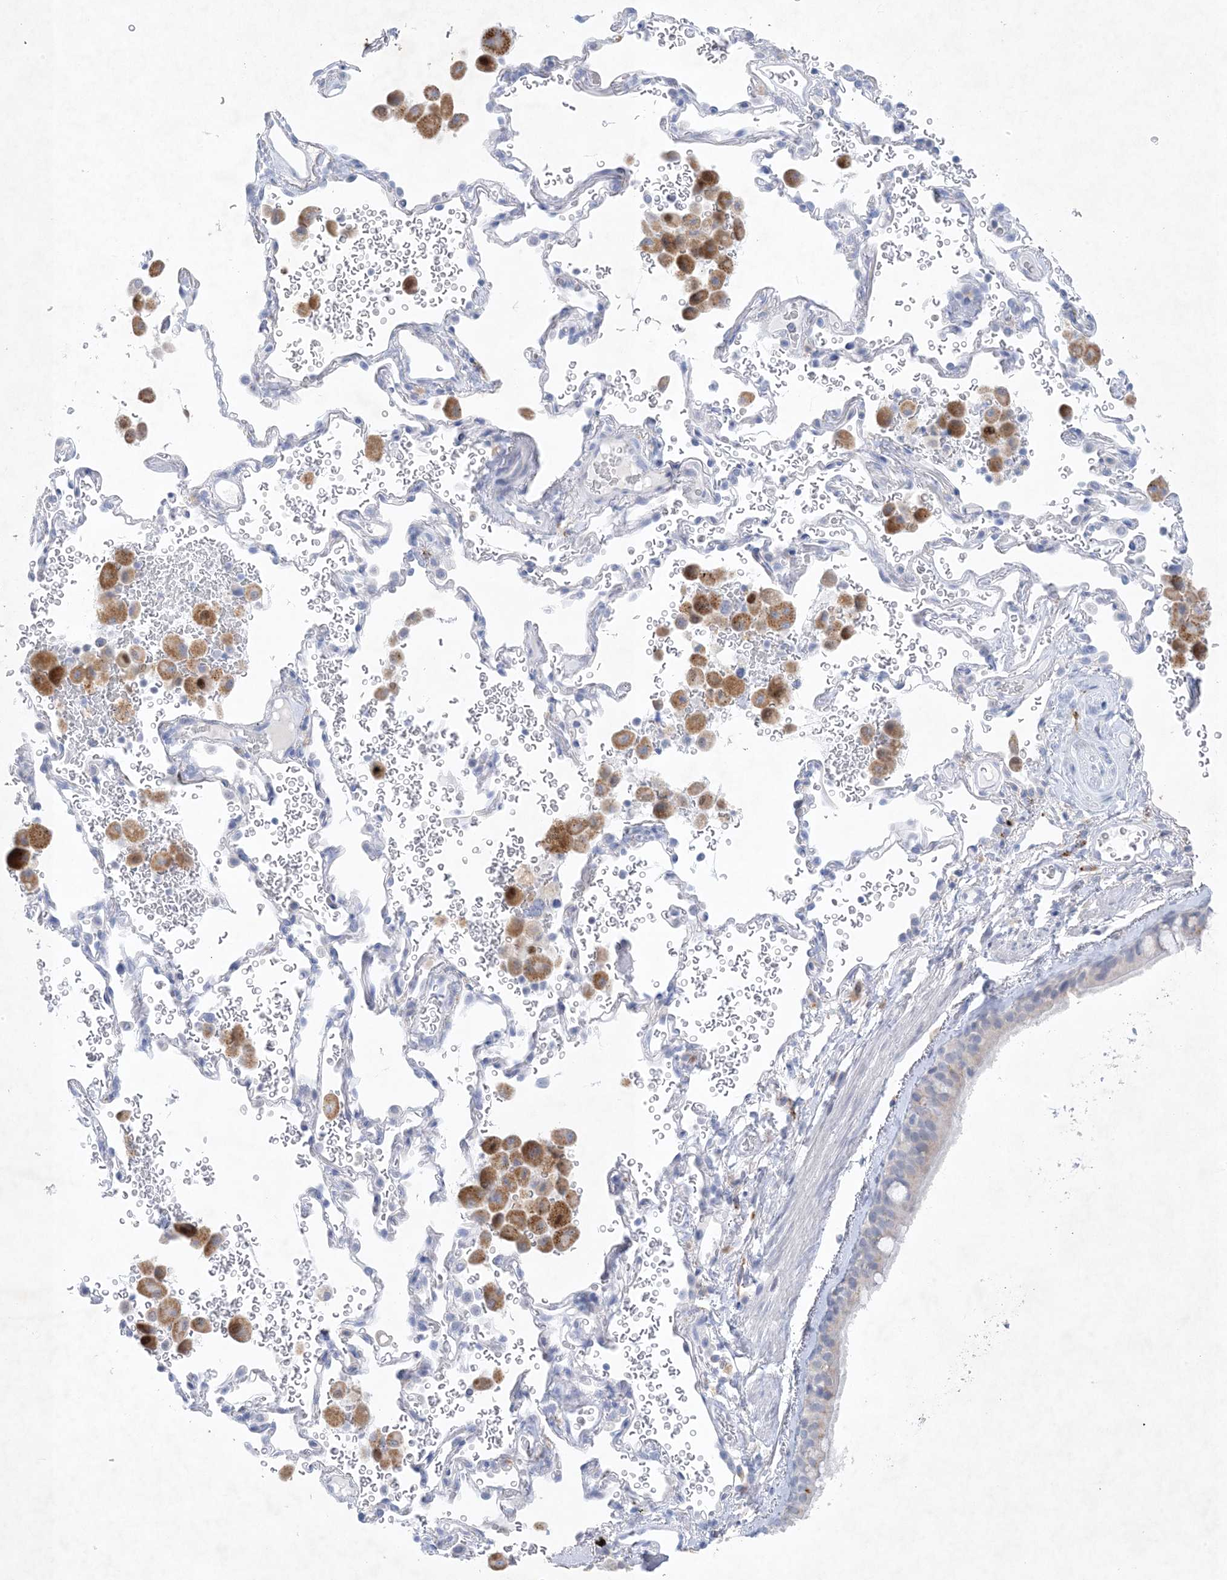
{"staining": {"intensity": "weak", "quantity": "<25%", "location": "cytoplasmic/membranous"}, "tissue": "bronchus", "cell_type": "Respiratory epithelial cells", "image_type": "normal", "snomed": [{"axis": "morphology", "description": "Normal tissue, NOS"}, {"axis": "morphology", "description": "Adenocarcinoma, NOS"}, {"axis": "topography", "description": "Bronchus"}, {"axis": "topography", "description": "Lung"}], "caption": "Immunohistochemical staining of normal bronchus exhibits no significant positivity in respiratory epithelial cells. The staining was performed using DAB (3,3'-diaminobenzidine) to visualize the protein expression in brown, while the nuclei were stained in blue with hematoxylin (Magnification: 20x).", "gene": "GABRG1", "patient": {"sex": "male", "age": 54}}